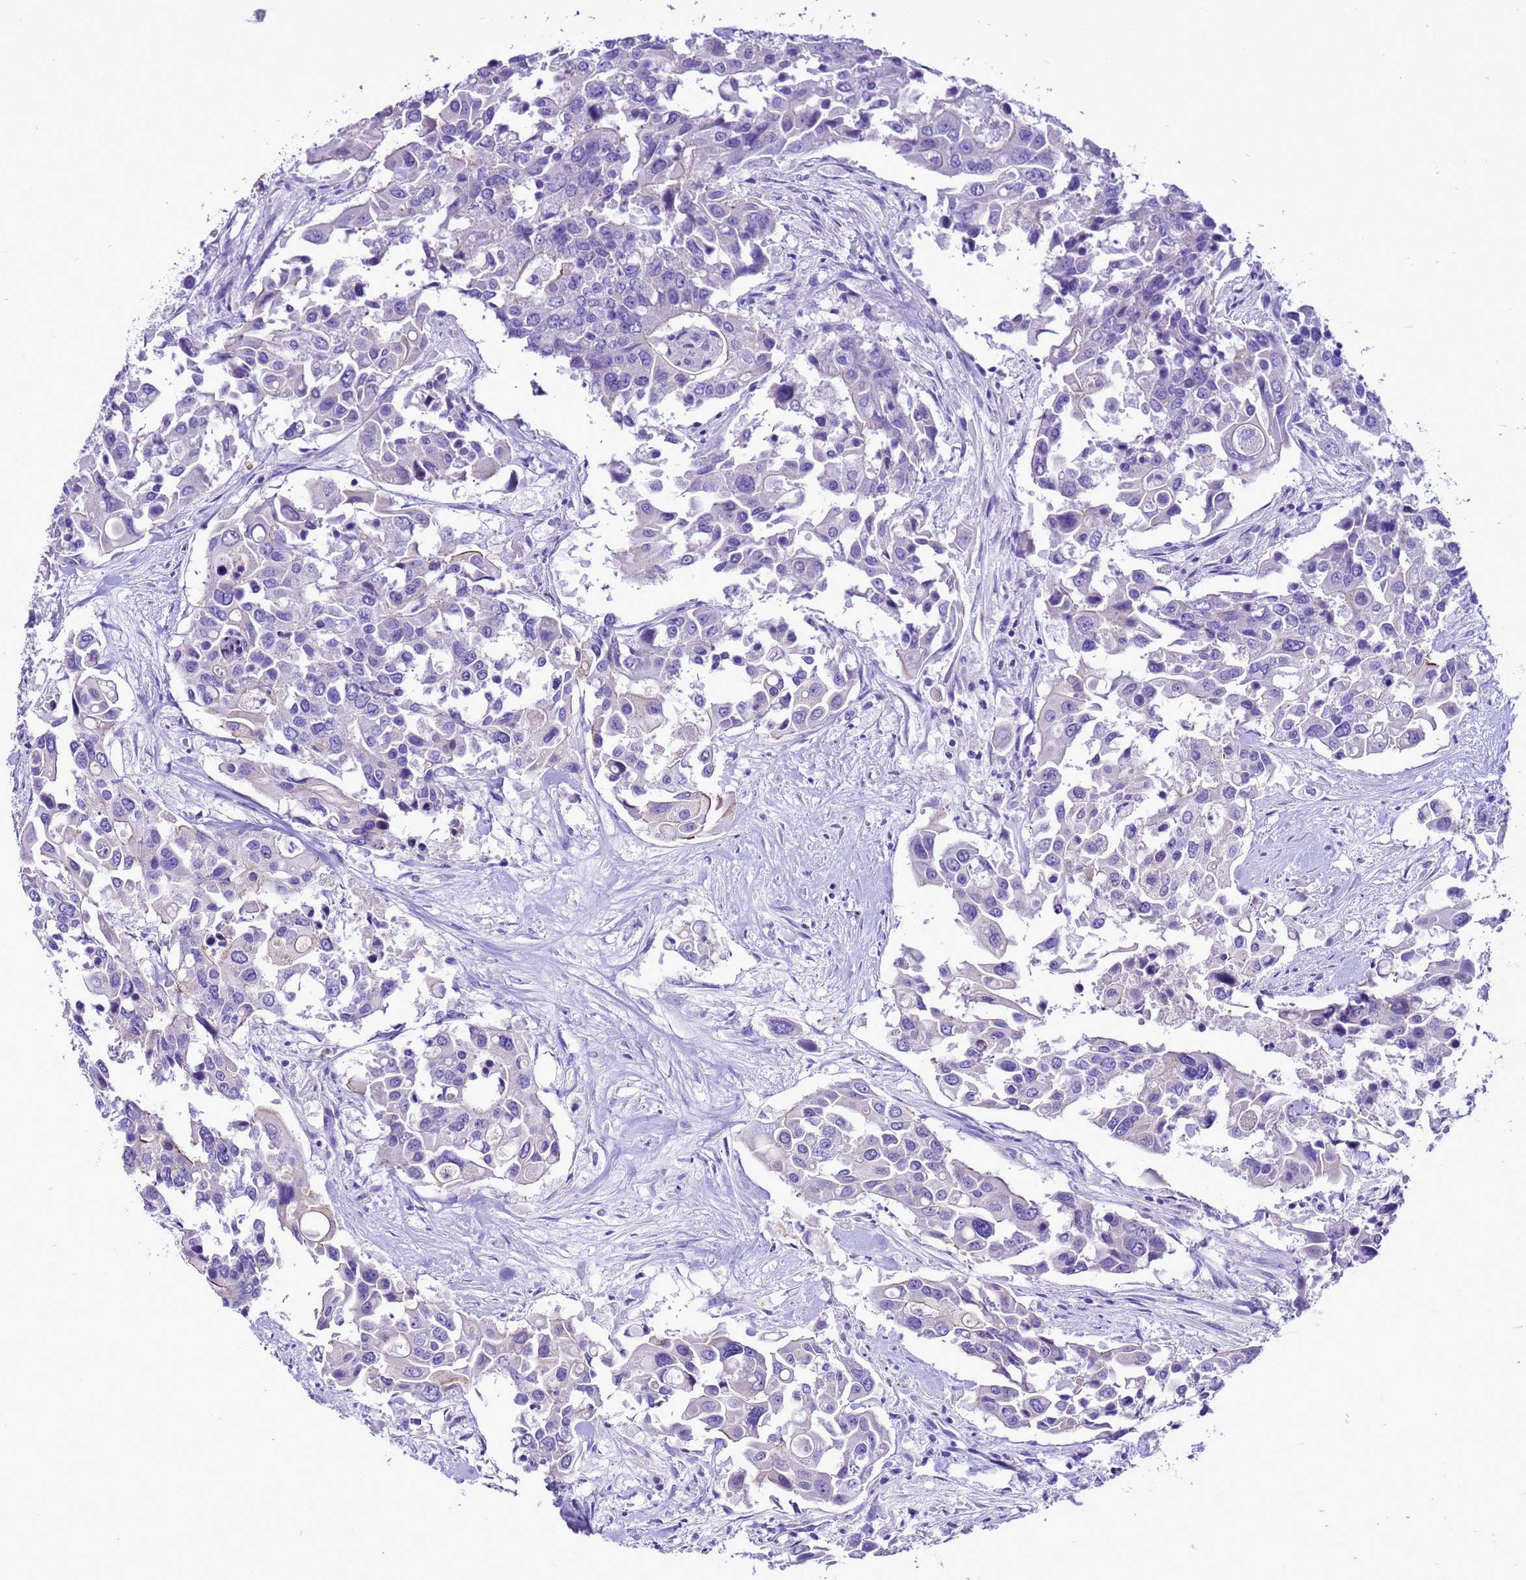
{"staining": {"intensity": "negative", "quantity": "none", "location": "none"}, "tissue": "colorectal cancer", "cell_type": "Tumor cells", "image_type": "cancer", "snomed": [{"axis": "morphology", "description": "Adenocarcinoma, NOS"}, {"axis": "topography", "description": "Colon"}], "caption": "A photomicrograph of human colorectal adenocarcinoma is negative for staining in tumor cells. (Immunohistochemistry, brightfield microscopy, high magnification).", "gene": "BEST2", "patient": {"sex": "male", "age": 77}}